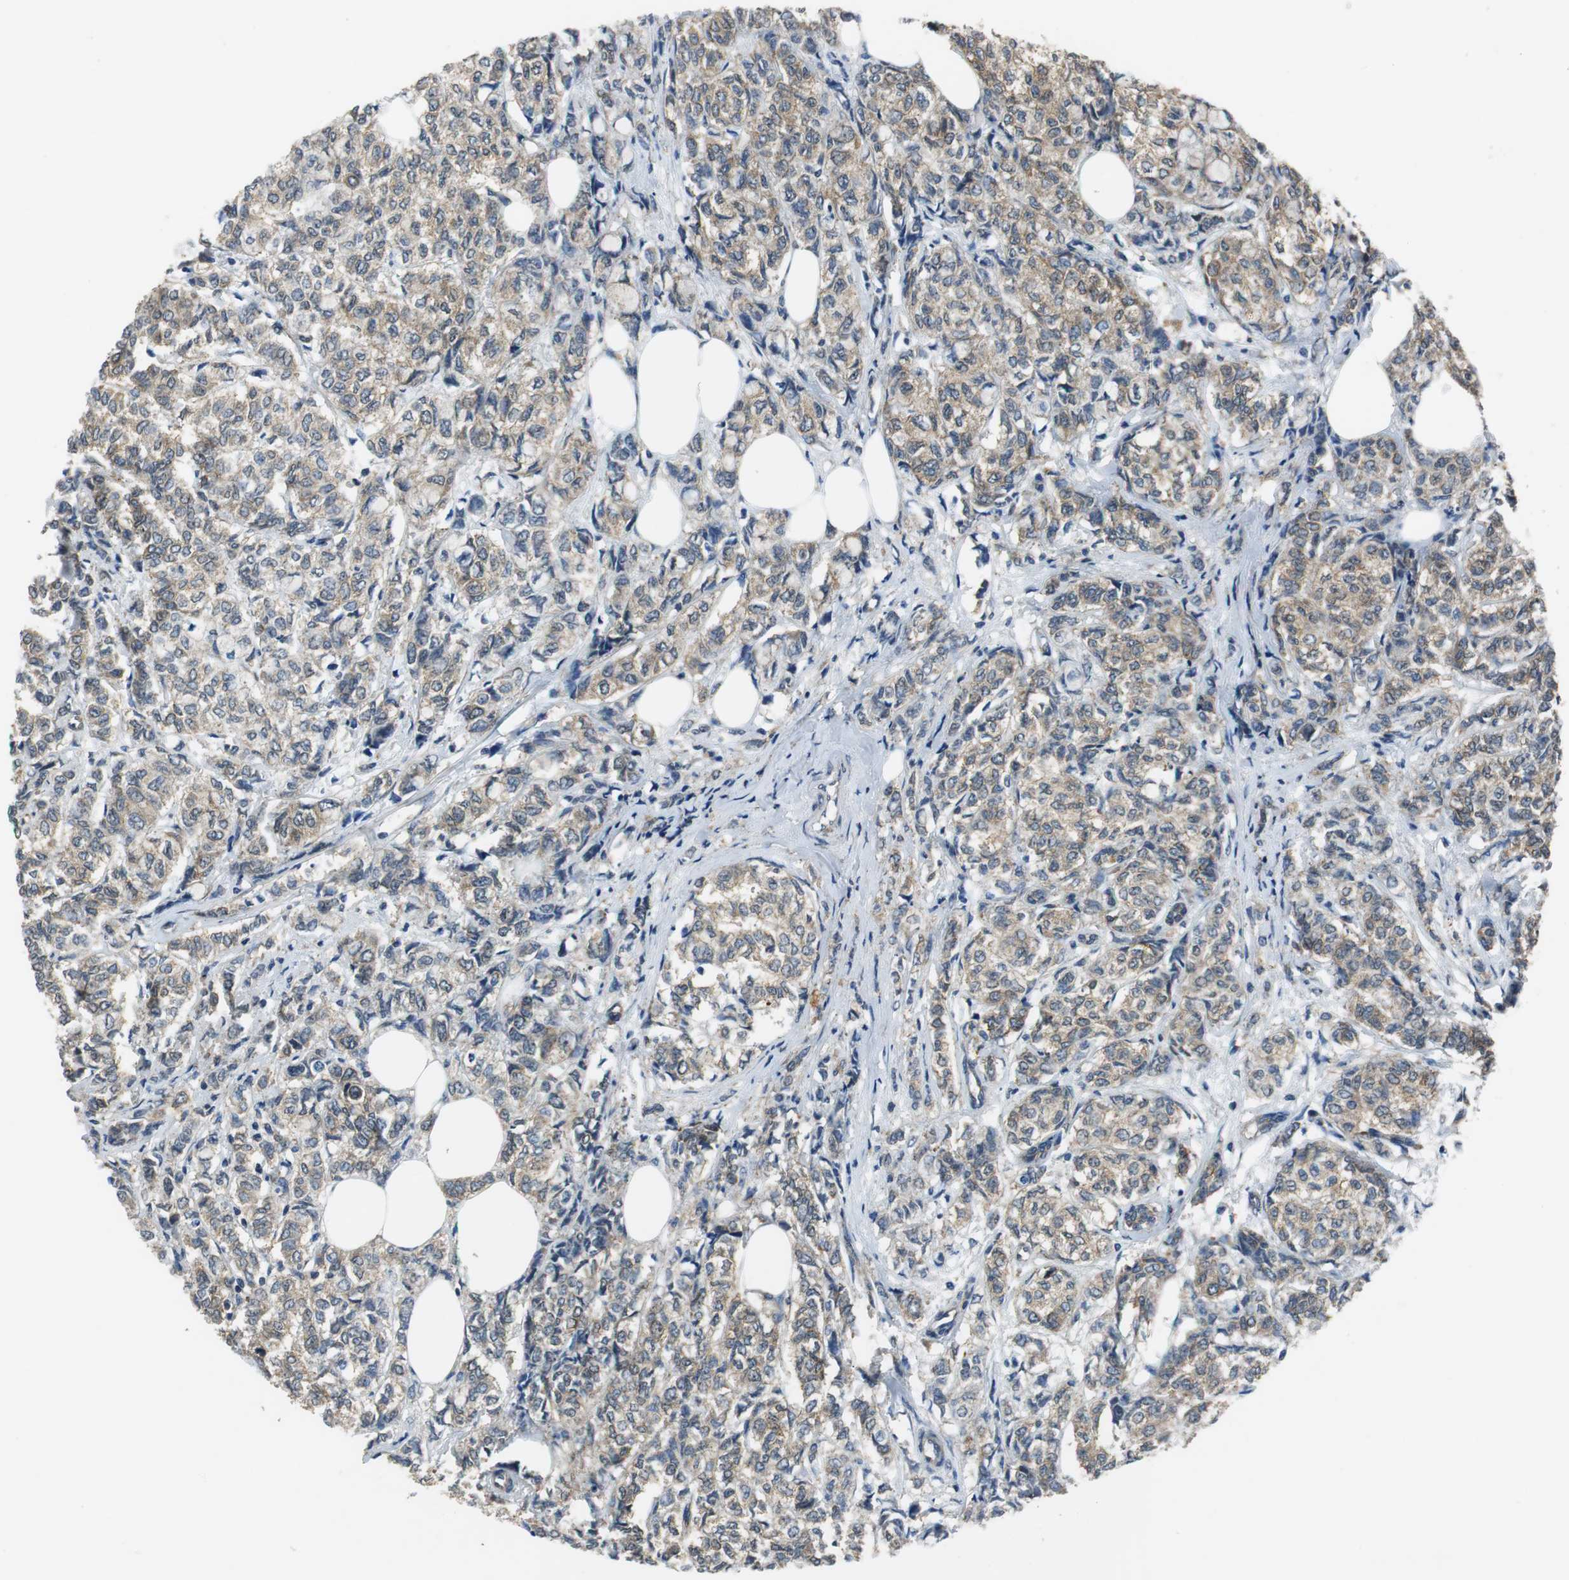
{"staining": {"intensity": "moderate", "quantity": ">75%", "location": "cytoplasmic/membranous"}, "tissue": "breast cancer", "cell_type": "Tumor cells", "image_type": "cancer", "snomed": [{"axis": "morphology", "description": "Lobular carcinoma"}, {"axis": "topography", "description": "Breast"}], "caption": "Protein expression analysis of human breast lobular carcinoma reveals moderate cytoplasmic/membranous positivity in approximately >75% of tumor cells. (DAB (3,3'-diaminobenzidine) IHC, brown staining for protein, blue staining for nuclei).", "gene": "CNOT3", "patient": {"sex": "female", "age": 60}}